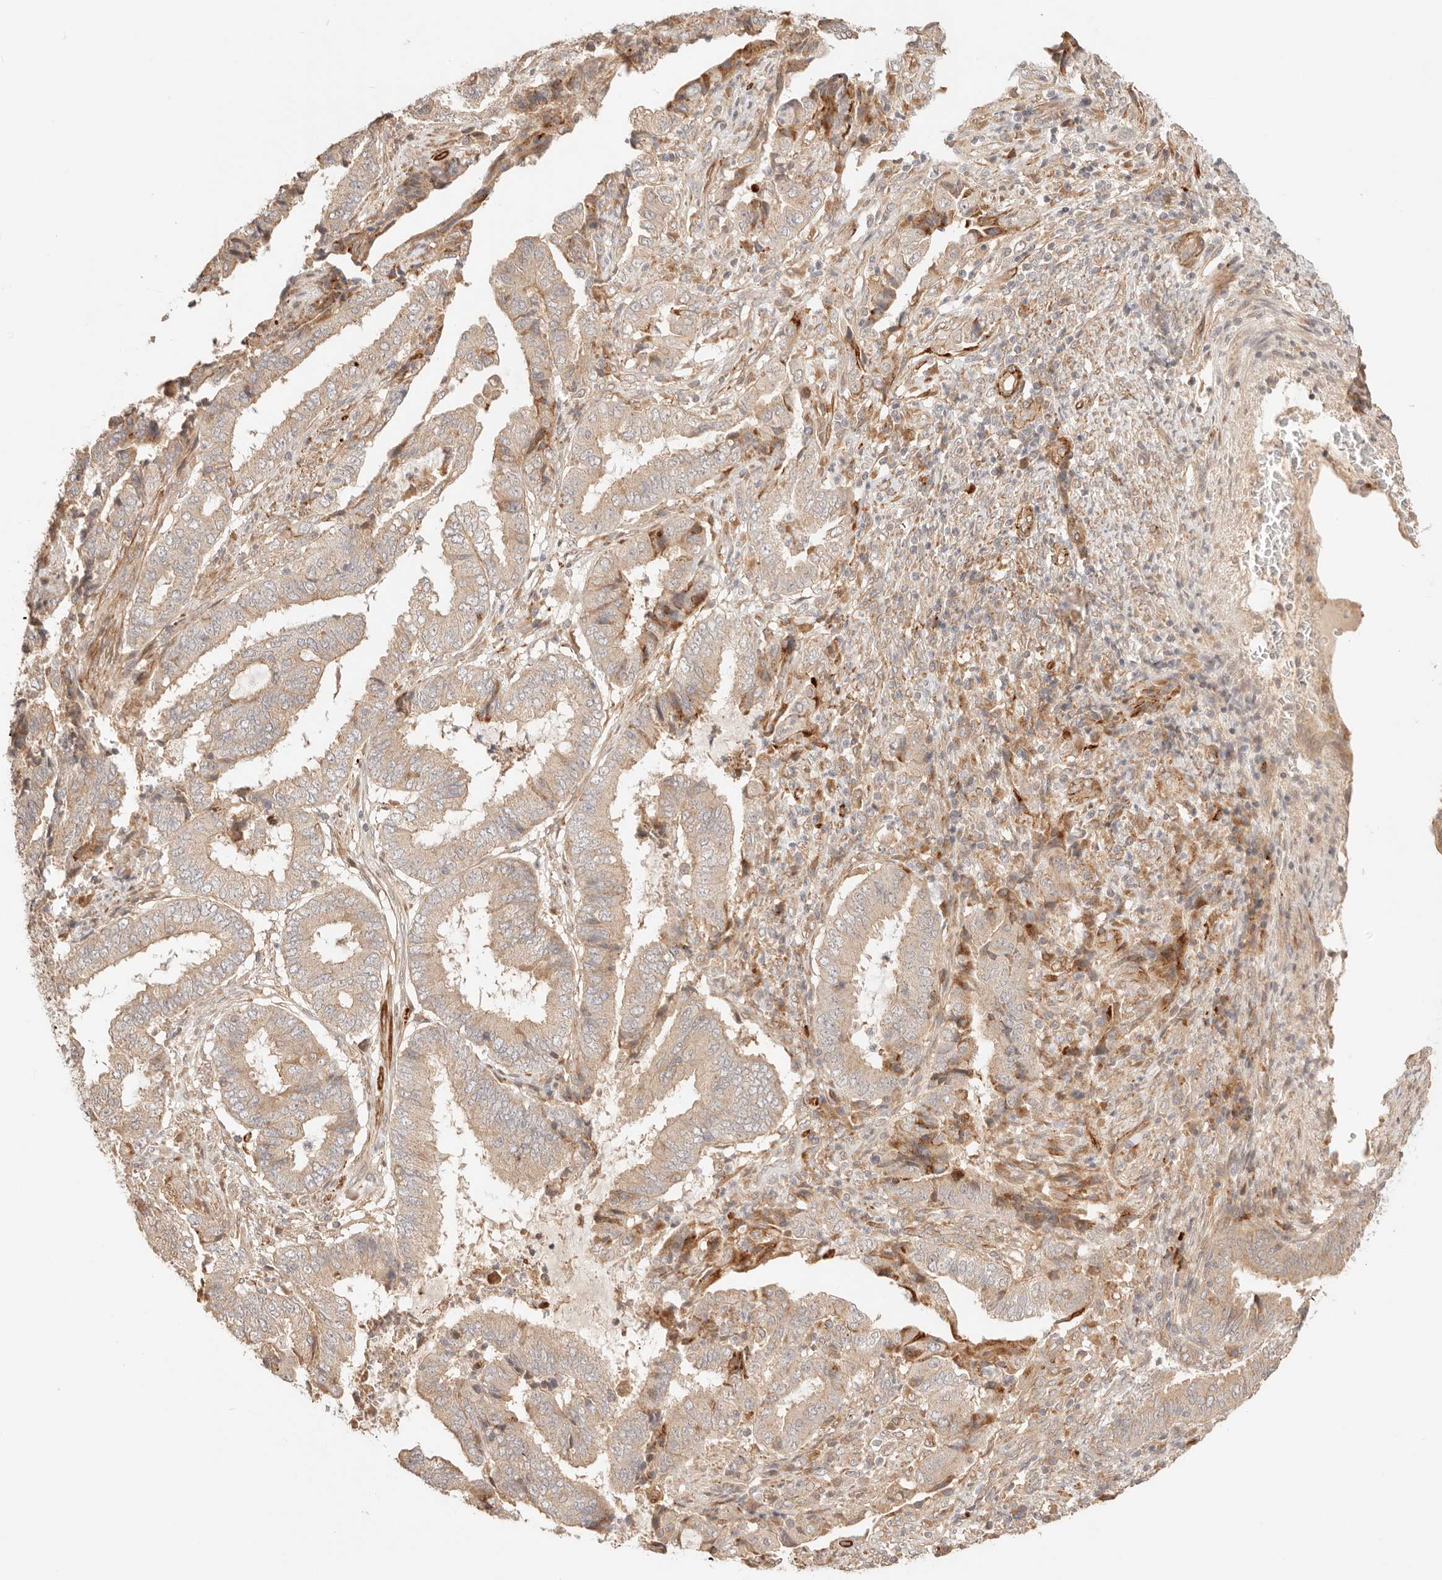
{"staining": {"intensity": "weak", "quantity": ">75%", "location": "cytoplasmic/membranous"}, "tissue": "endometrial cancer", "cell_type": "Tumor cells", "image_type": "cancer", "snomed": [{"axis": "morphology", "description": "Adenocarcinoma, NOS"}, {"axis": "topography", "description": "Endometrium"}], "caption": "Tumor cells display low levels of weak cytoplasmic/membranous positivity in about >75% of cells in adenocarcinoma (endometrial). (Brightfield microscopy of DAB IHC at high magnification).", "gene": "IL1R2", "patient": {"sex": "female", "age": 51}}